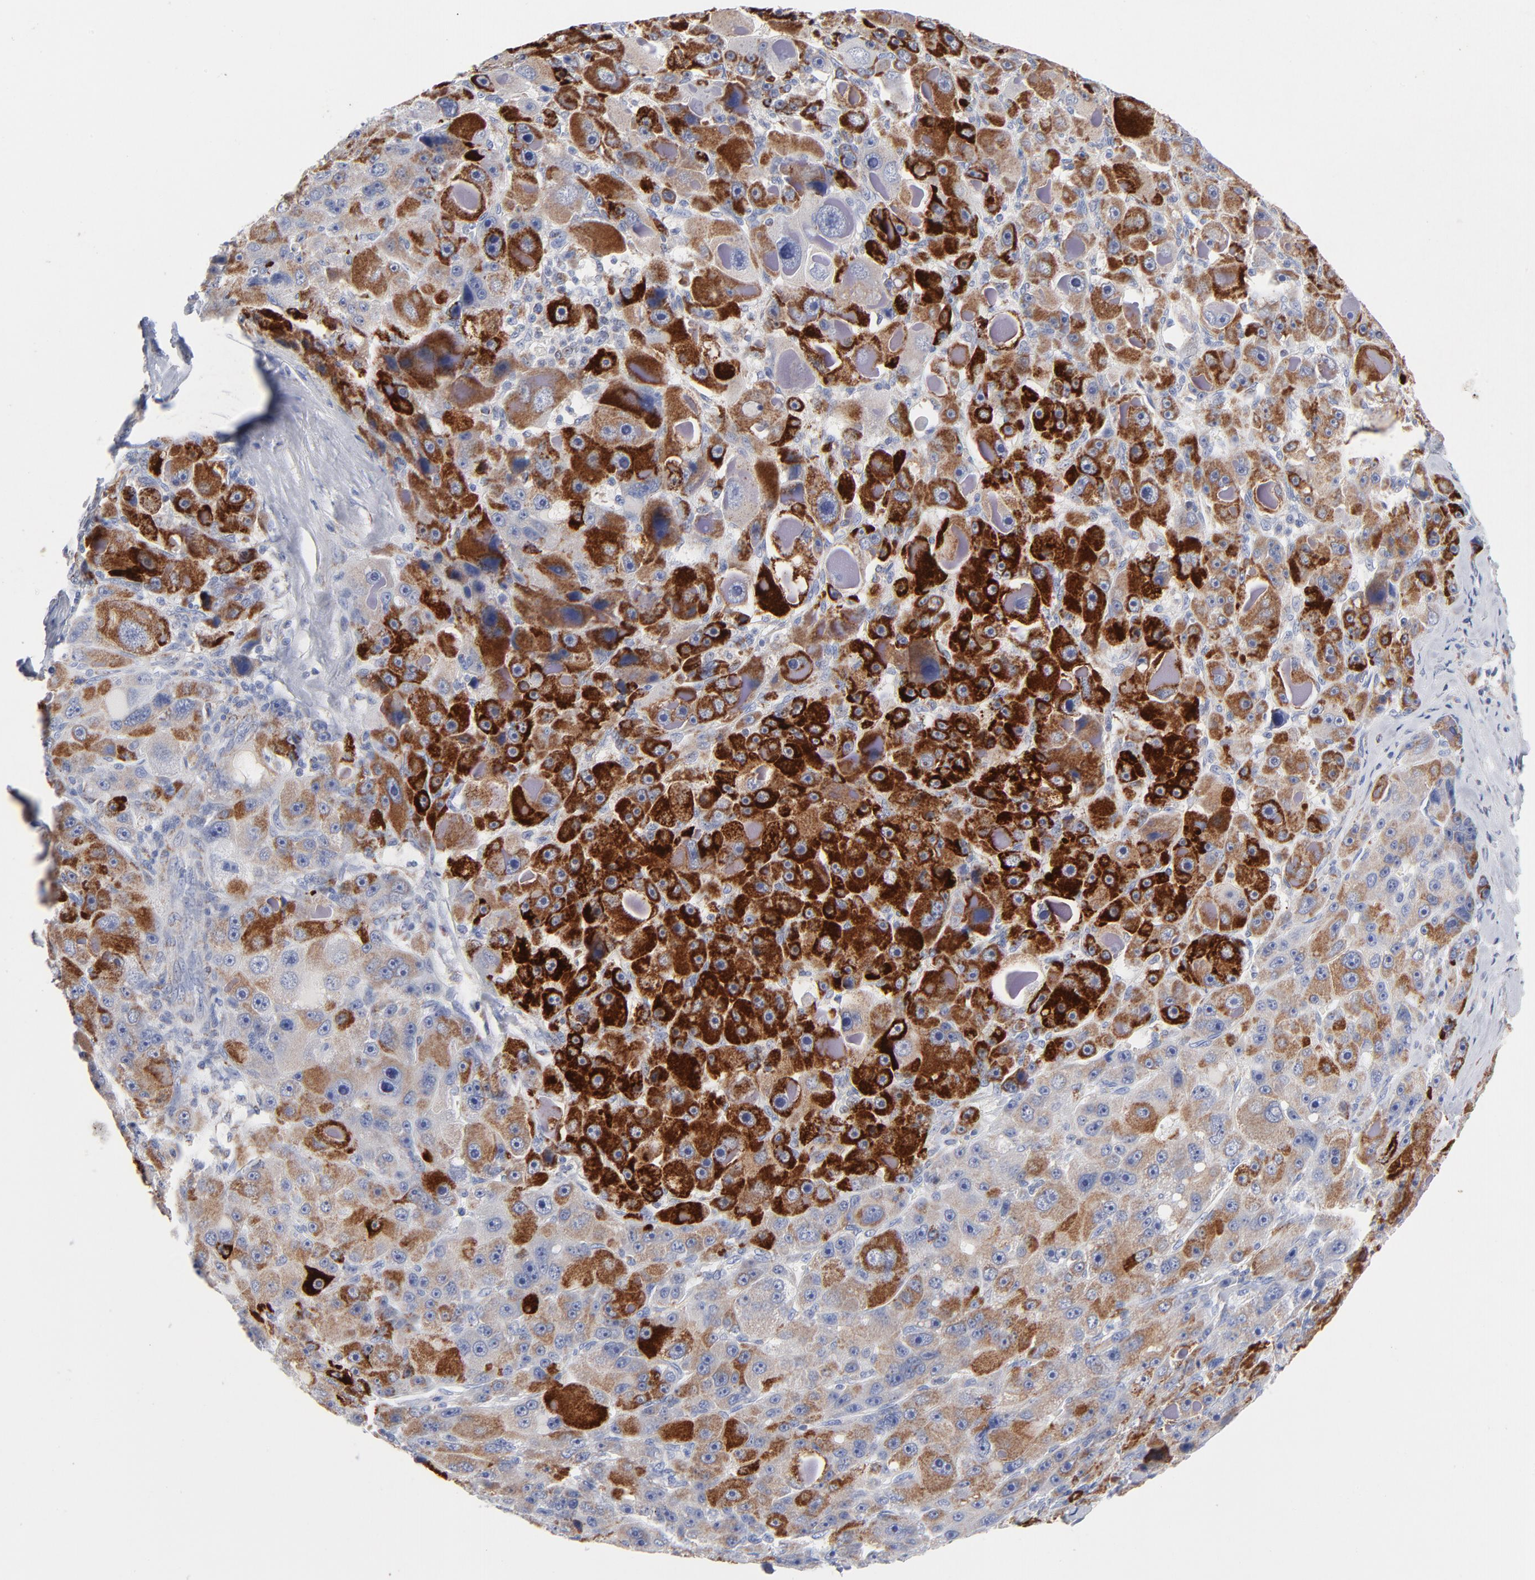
{"staining": {"intensity": "strong", "quantity": "25%-75%", "location": "cytoplasmic/membranous"}, "tissue": "liver cancer", "cell_type": "Tumor cells", "image_type": "cancer", "snomed": [{"axis": "morphology", "description": "Carcinoma, Hepatocellular, NOS"}, {"axis": "topography", "description": "Liver"}], "caption": "Immunohistochemical staining of human liver cancer (hepatocellular carcinoma) displays strong cytoplasmic/membranous protein expression in about 25%-75% of tumor cells. The protein of interest is shown in brown color, while the nuclei are stained blue.", "gene": "CHCHD10", "patient": {"sex": "male", "age": 76}}